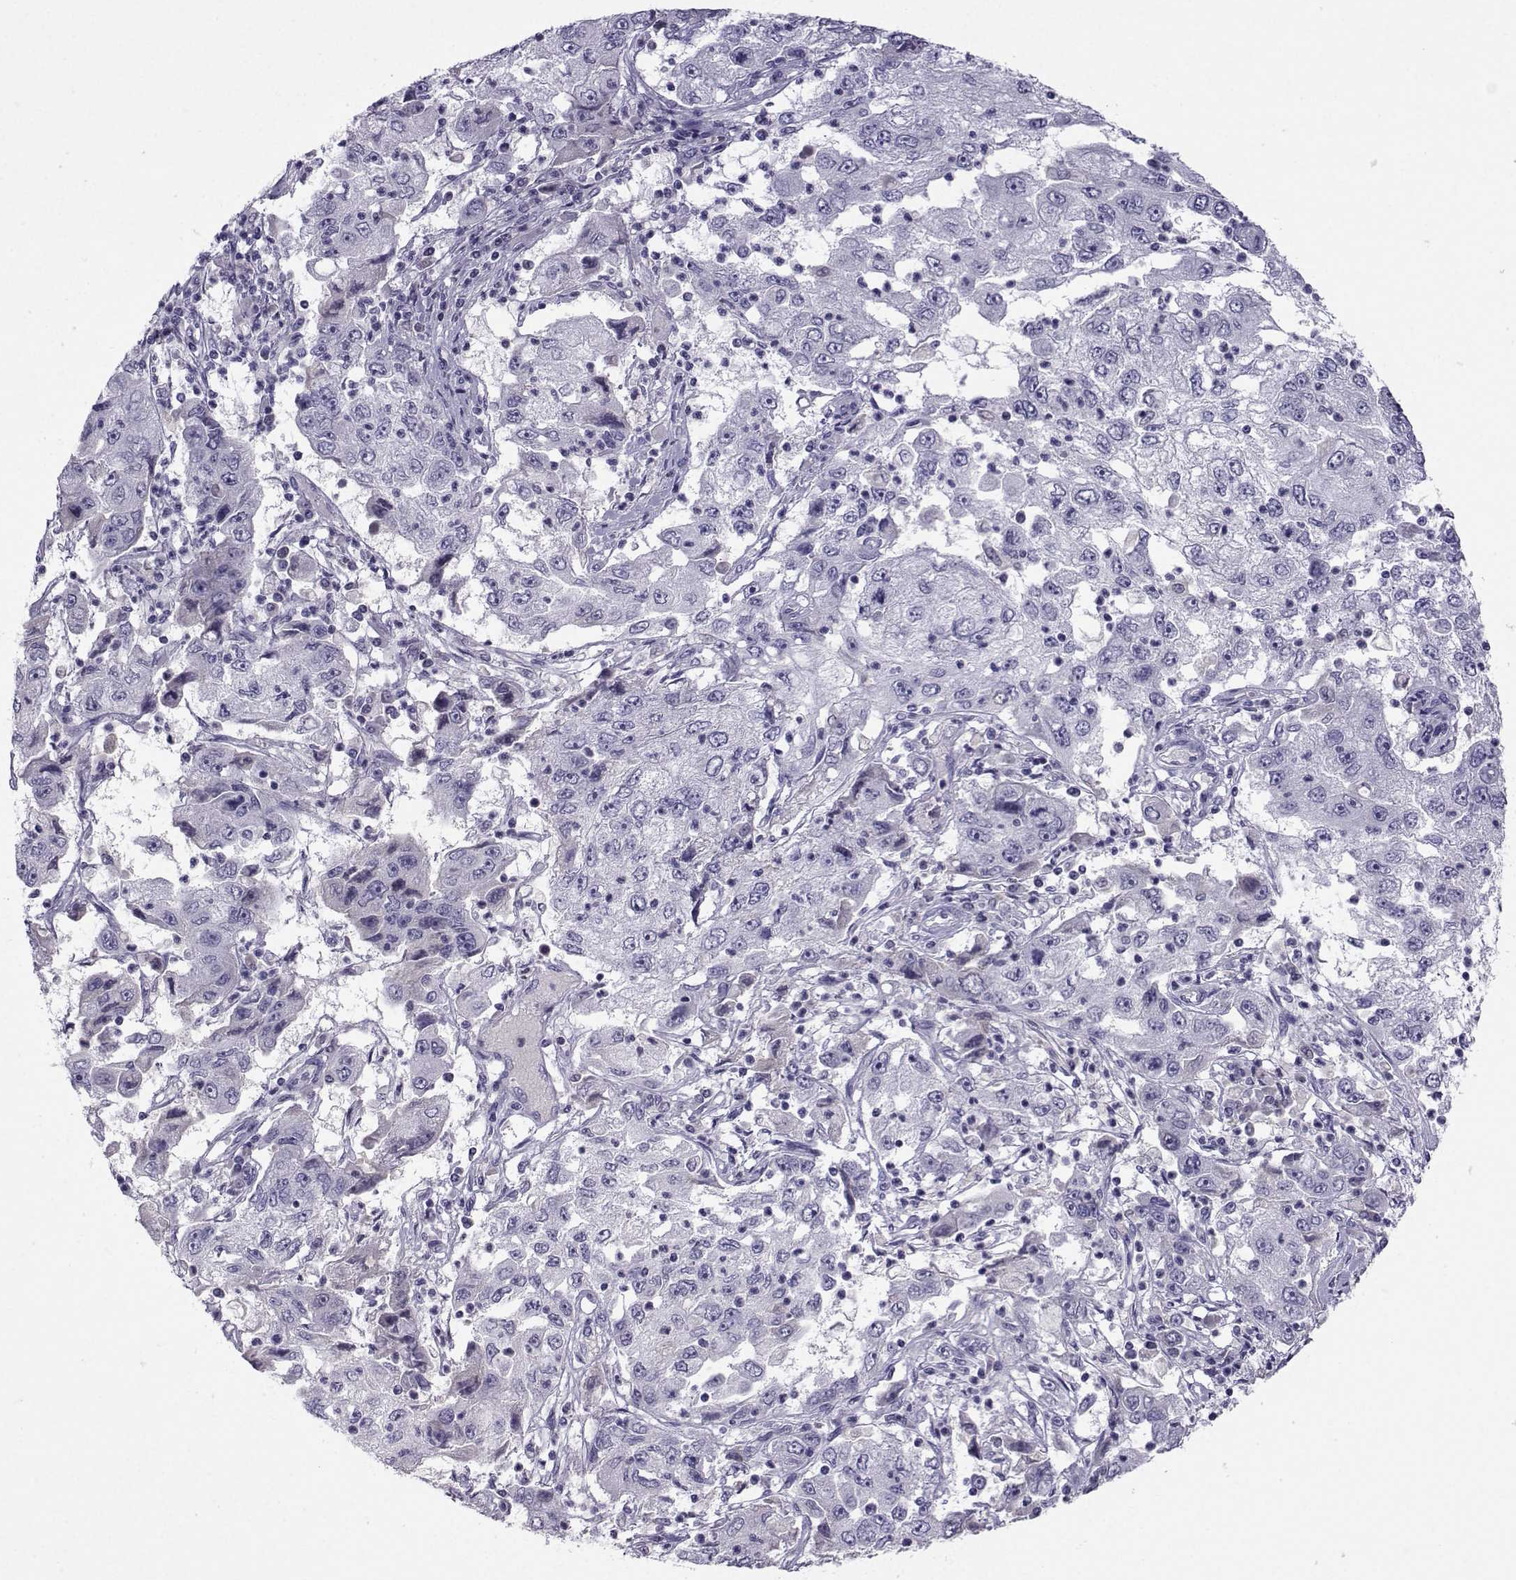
{"staining": {"intensity": "negative", "quantity": "none", "location": "none"}, "tissue": "cervical cancer", "cell_type": "Tumor cells", "image_type": "cancer", "snomed": [{"axis": "morphology", "description": "Squamous cell carcinoma, NOS"}, {"axis": "topography", "description": "Cervix"}], "caption": "The photomicrograph shows no significant staining in tumor cells of cervical cancer (squamous cell carcinoma).", "gene": "ARMC2", "patient": {"sex": "female", "age": 36}}